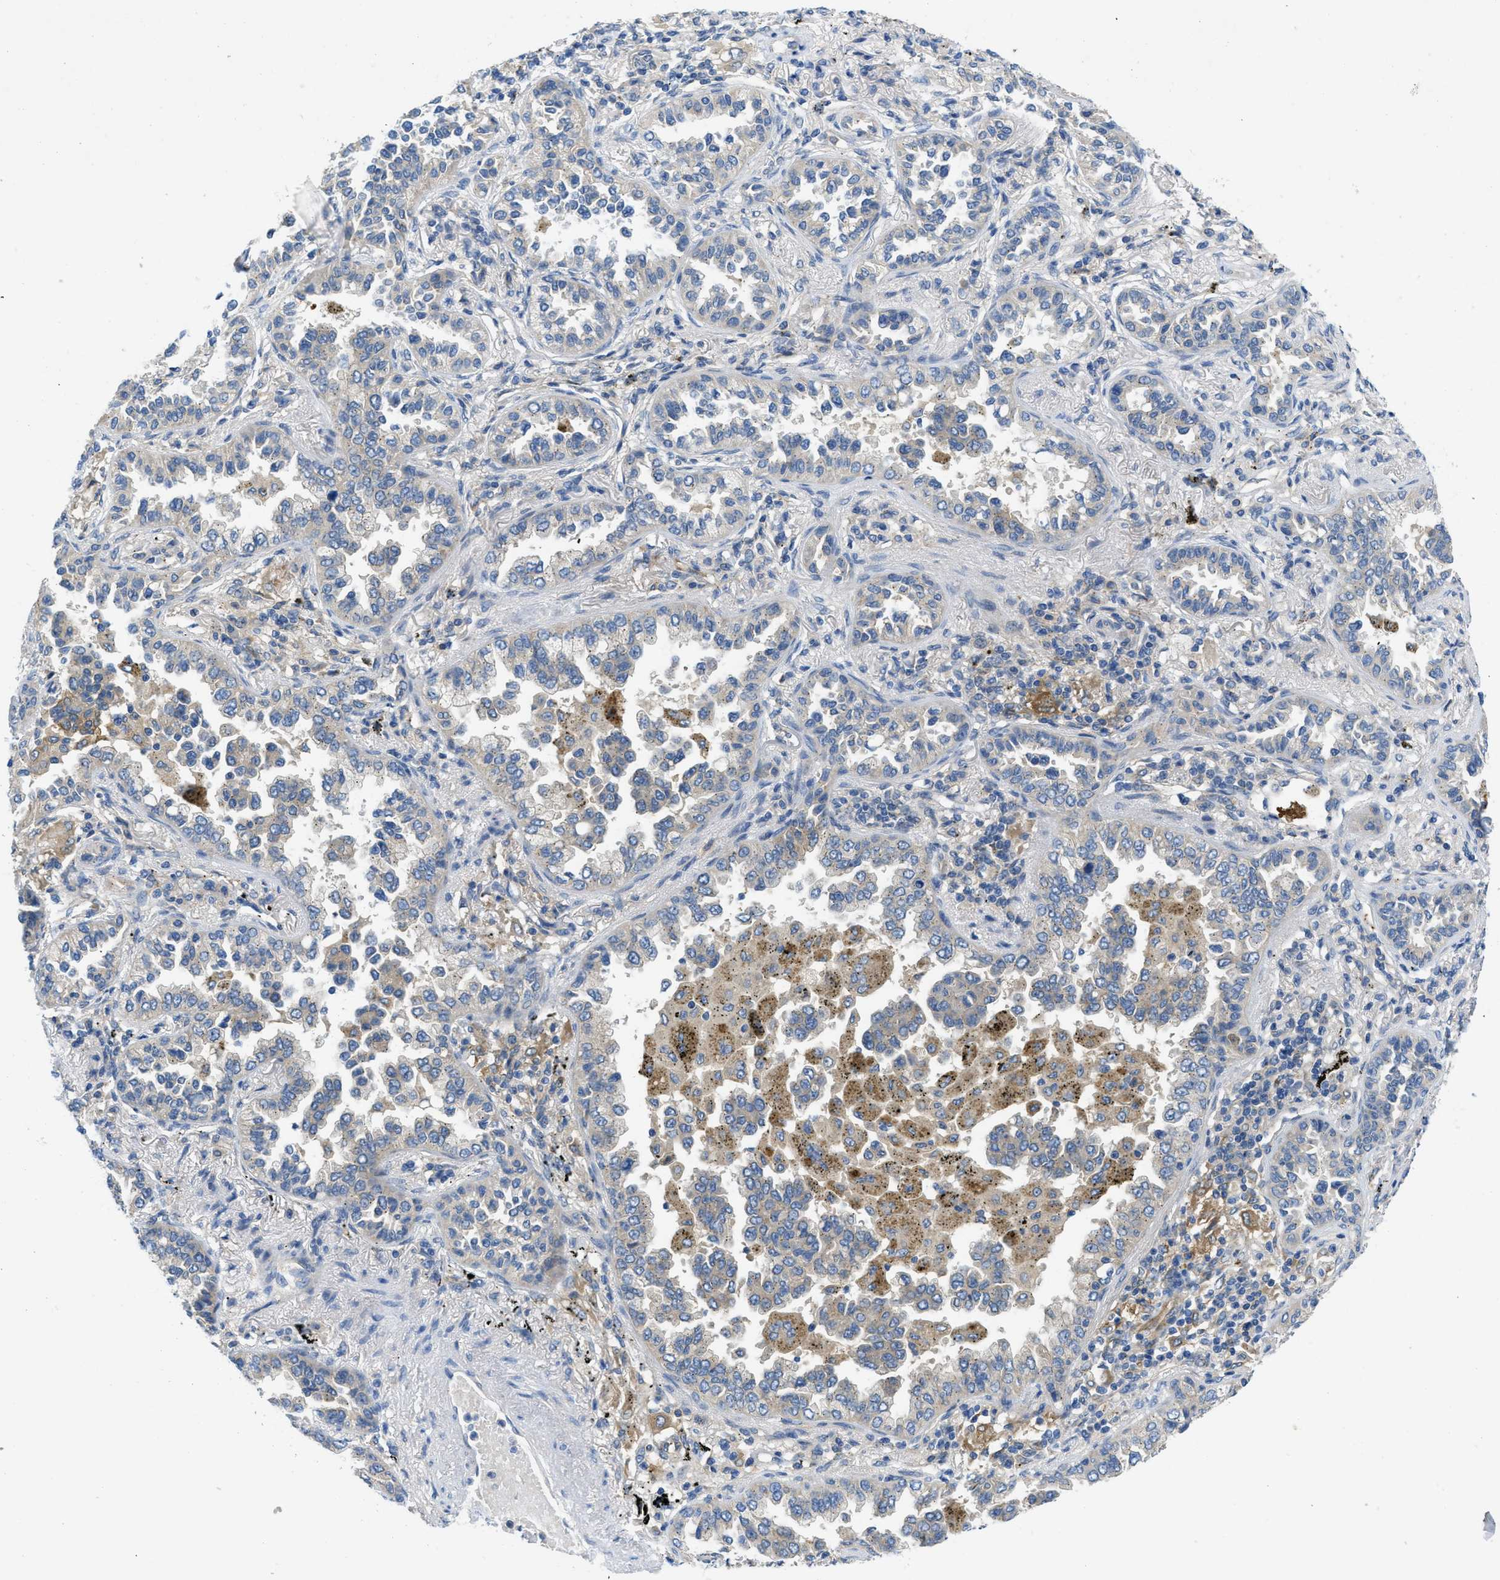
{"staining": {"intensity": "negative", "quantity": "none", "location": "none"}, "tissue": "lung cancer", "cell_type": "Tumor cells", "image_type": "cancer", "snomed": [{"axis": "morphology", "description": "Normal tissue, NOS"}, {"axis": "morphology", "description": "Adenocarcinoma, NOS"}, {"axis": "topography", "description": "Lung"}], "caption": "A micrograph of lung adenocarcinoma stained for a protein reveals no brown staining in tumor cells.", "gene": "RIPK2", "patient": {"sex": "male", "age": 59}}